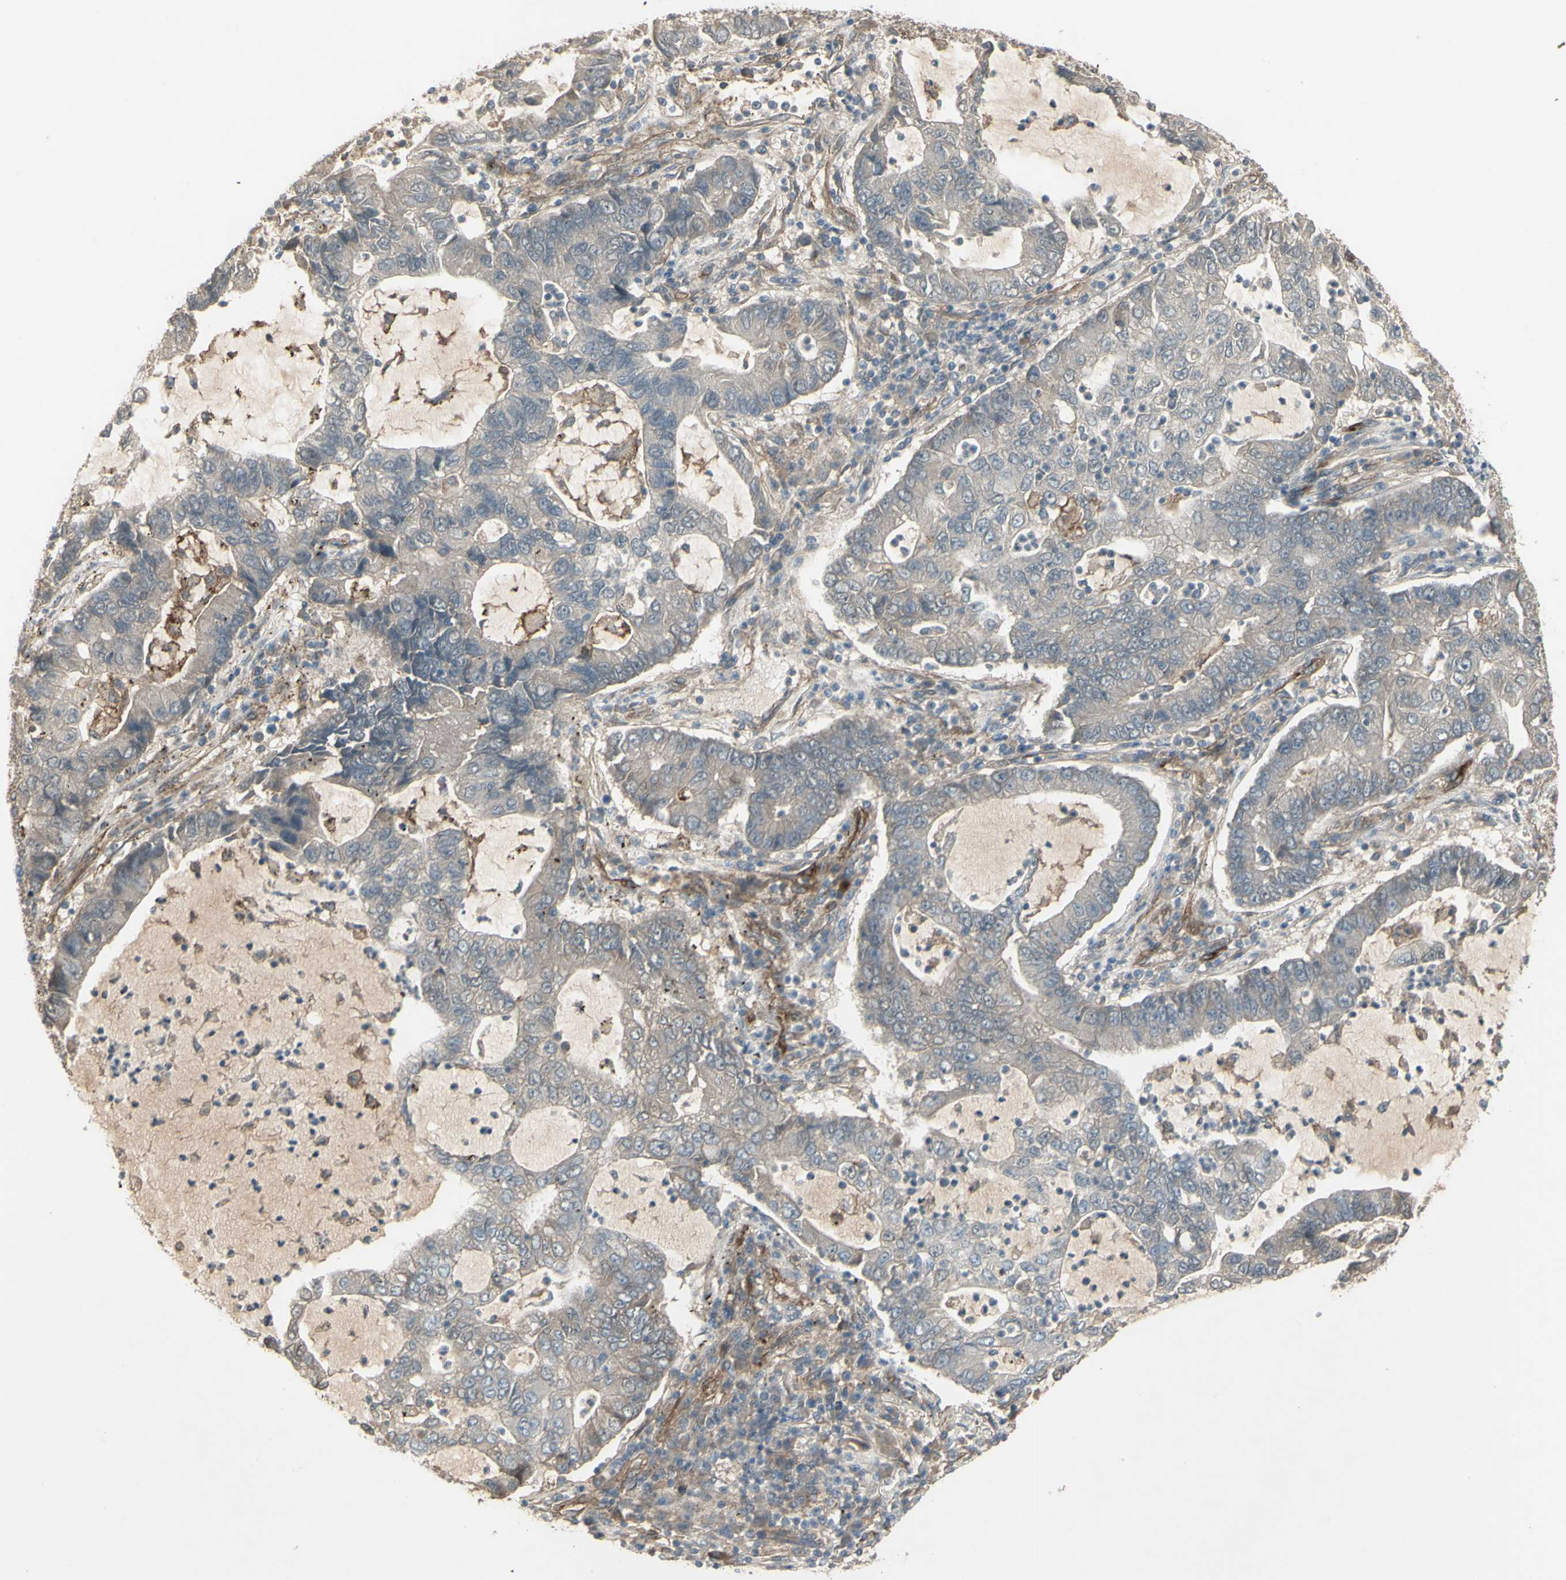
{"staining": {"intensity": "weak", "quantity": "25%-75%", "location": "cytoplasmic/membranous"}, "tissue": "lung cancer", "cell_type": "Tumor cells", "image_type": "cancer", "snomed": [{"axis": "morphology", "description": "Adenocarcinoma, NOS"}, {"axis": "topography", "description": "Lung"}], "caption": "Tumor cells reveal low levels of weak cytoplasmic/membranous positivity in about 25%-75% of cells in human lung cancer (adenocarcinoma). The protein of interest is stained brown, and the nuclei are stained in blue (DAB (3,3'-diaminobenzidine) IHC with brightfield microscopy, high magnification).", "gene": "CD276", "patient": {"sex": "female", "age": 51}}